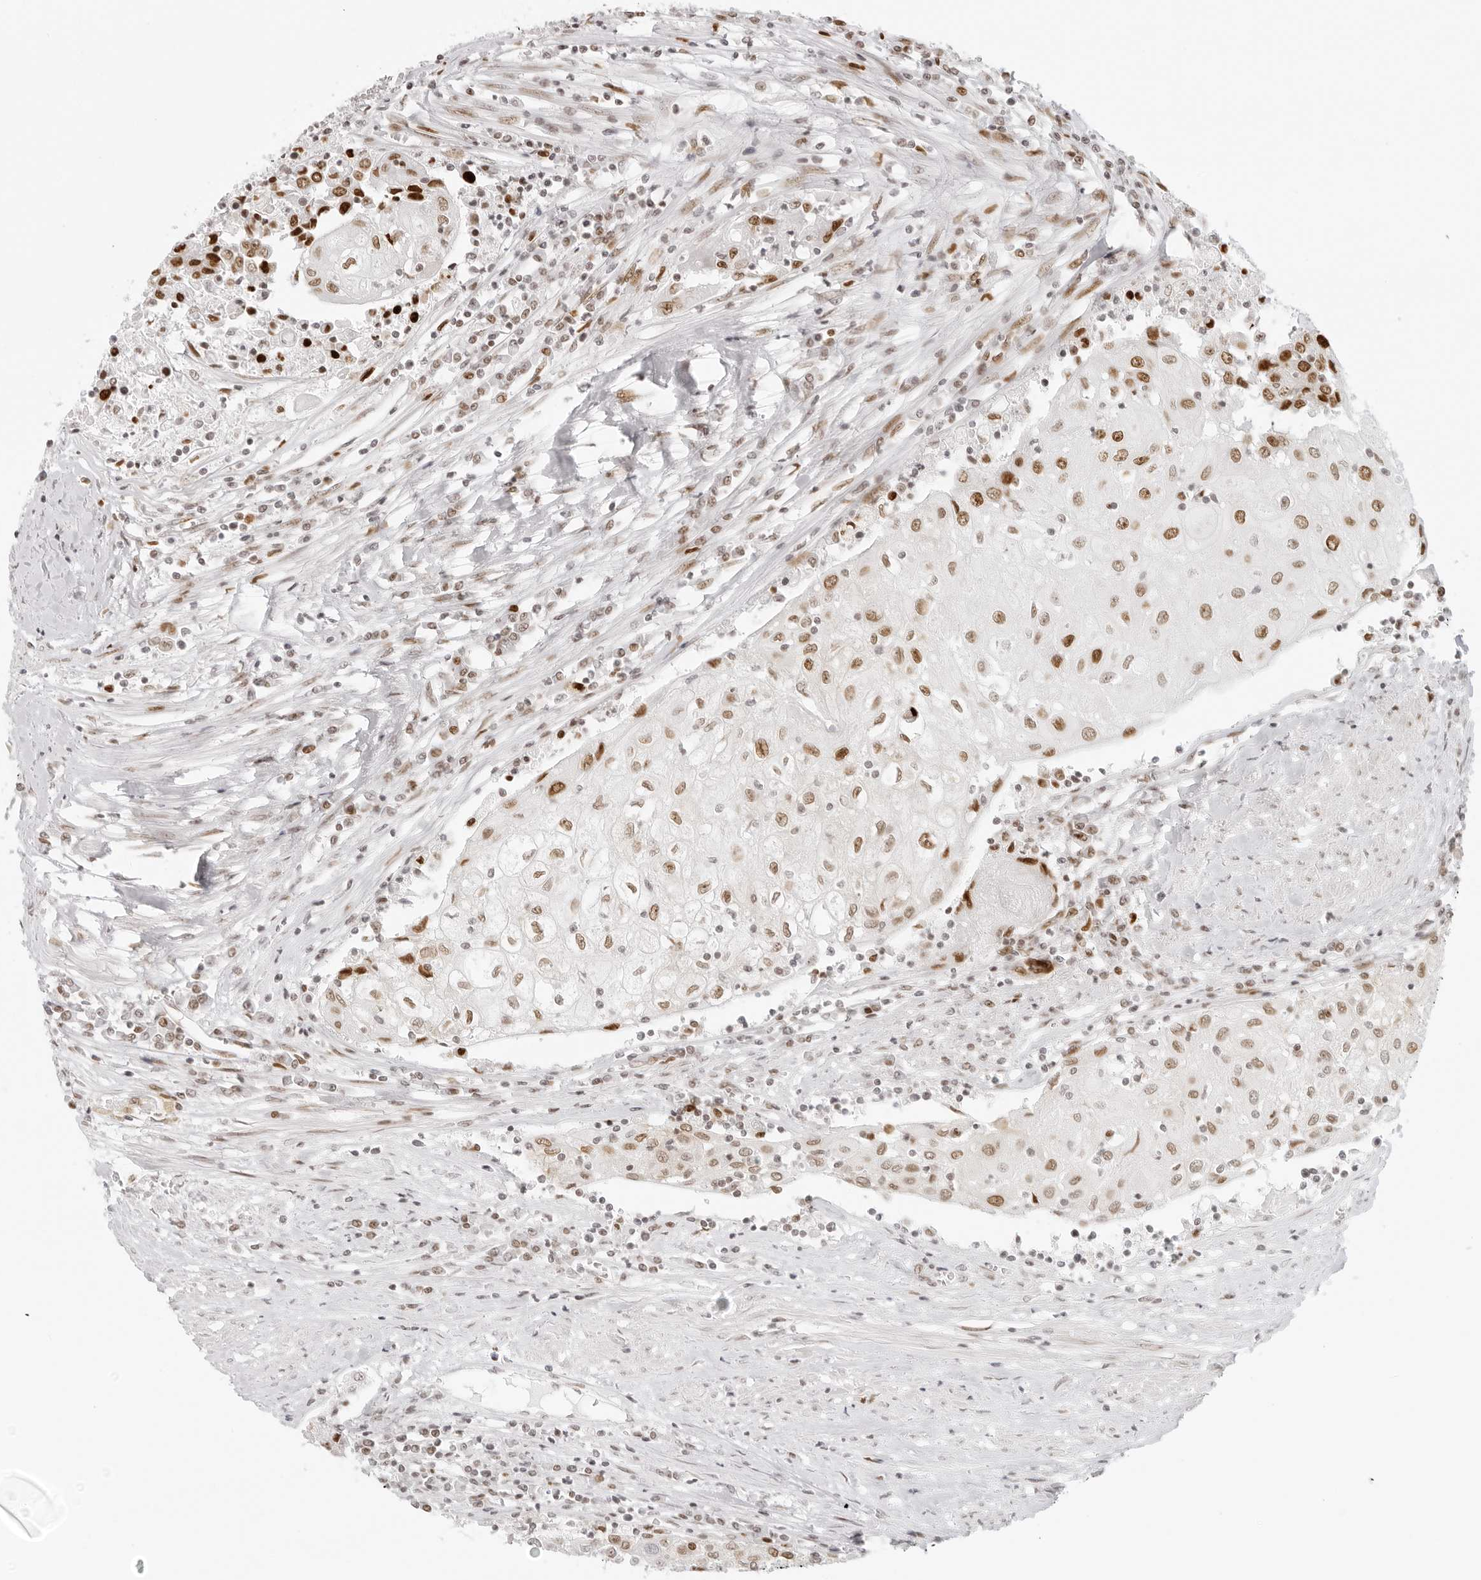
{"staining": {"intensity": "moderate", "quantity": ">75%", "location": "nuclear"}, "tissue": "urothelial cancer", "cell_type": "Tumor cells", "image_type": "cancer", "snomed": [{"axis": "morphology", "description": "Urothelial carcinoma, High grade"}, {"axis": "topography", "description": "Urinary bladder"}], "caption": "The immunohistochemical stain labels moderate nuclear expression in tumor cells of urothelial cancer tissue. (brown staining indicates protein expression, while blue staining denotes nuclei).", "gene": "RCC1", "patient": {"sex": "female", "age": 85}}